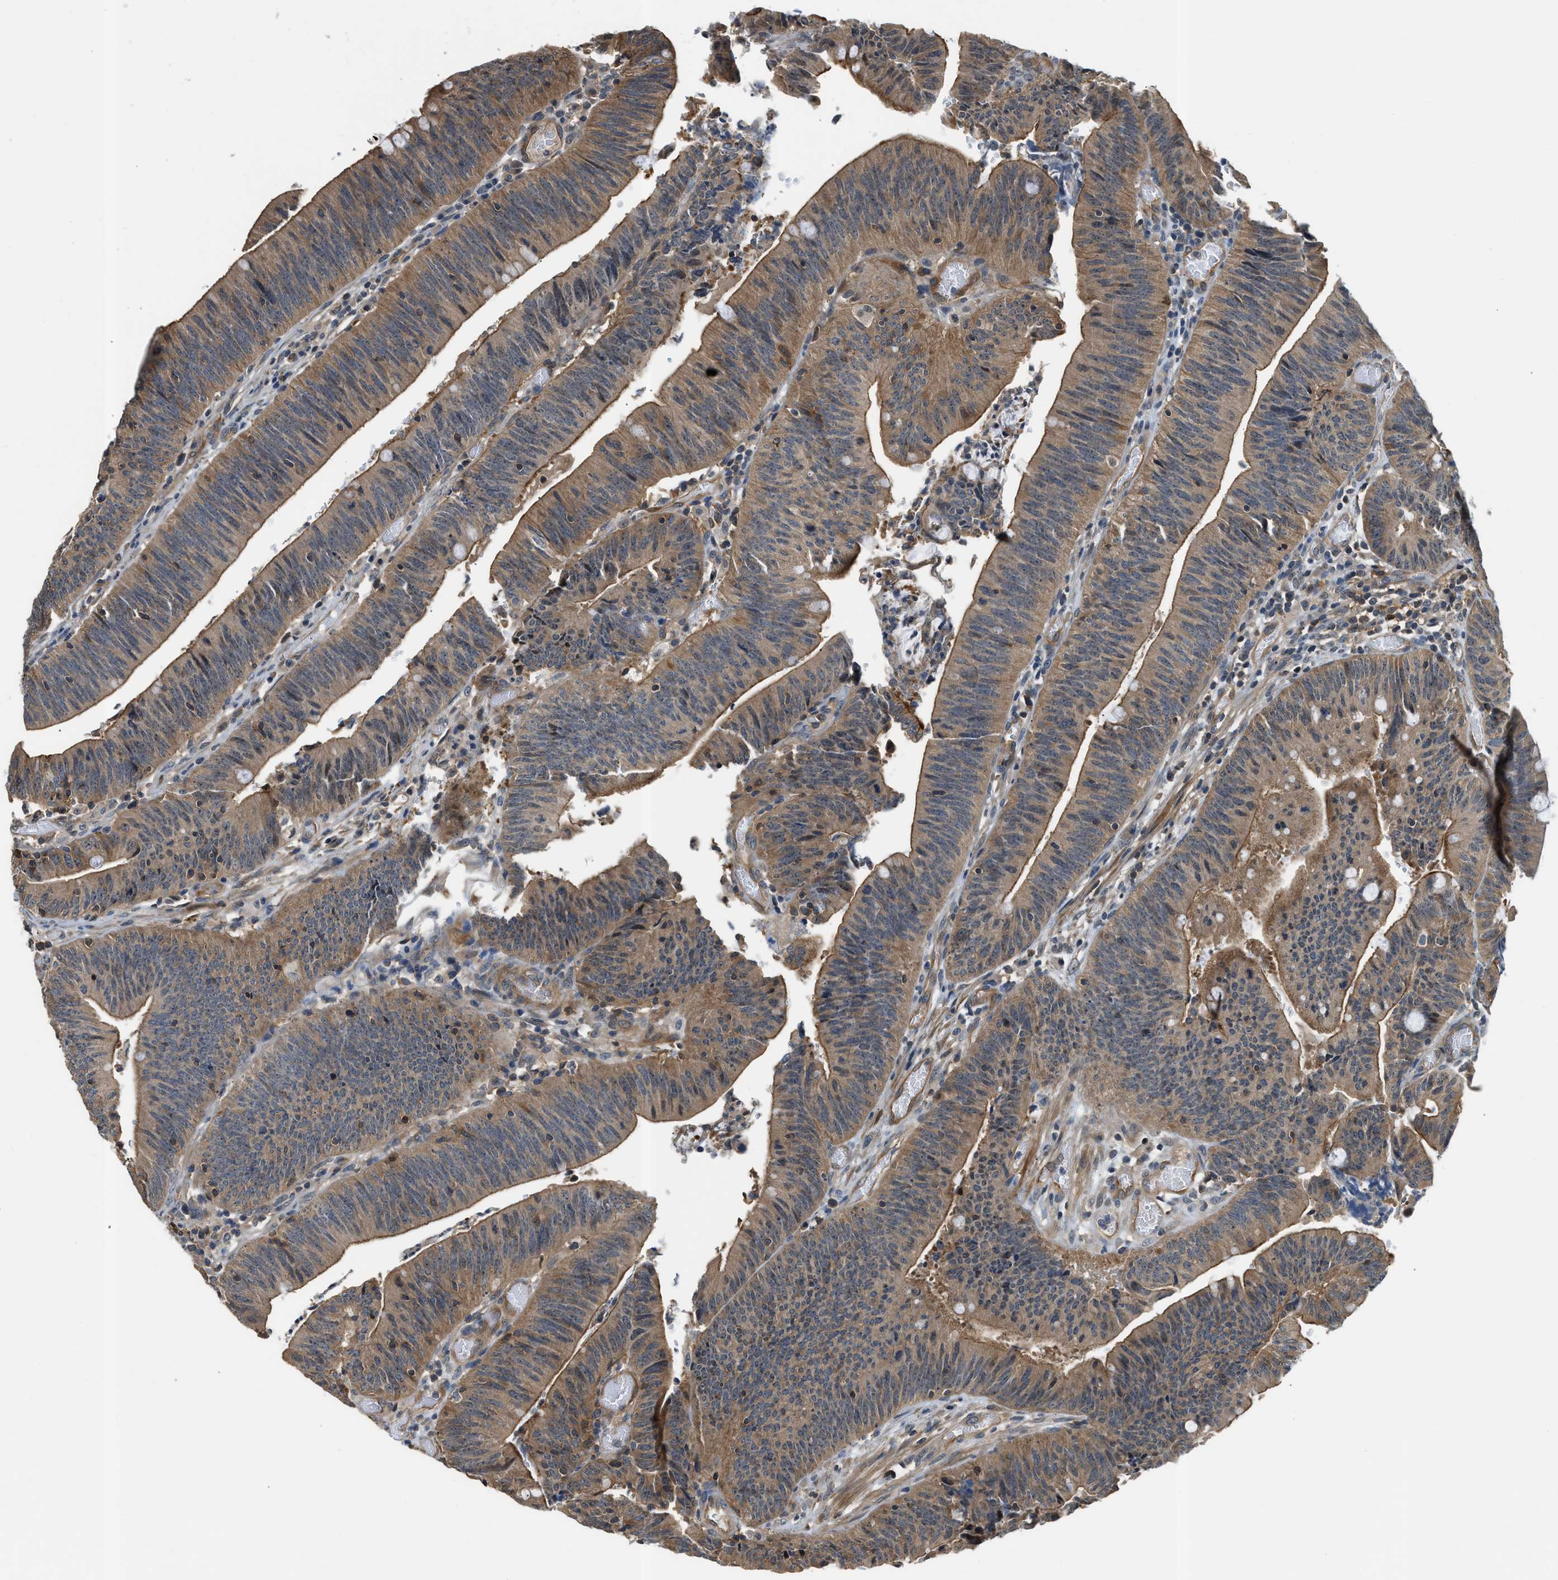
{"staining": {"intensity": "moderate", "quantity": ">75%", "location": "cytoplasmic/membranous"}, "tissue": "colorectal cancer", "cell_type": "Tumor cells", "image_type": "cancer", "snomed": [{"axis": "morphology", "description": "Normal tissue, NOS"}, {"axis": "morphology", "description": "Adenocarcinoma, NOS"}, {"axis": "topography", "description": "Rectum"}], "caption": "Protein expression analysis of human colorectal cancer (adenocarcinoma) reveals moderate cytoplasmic/membranous staining in about >75% of tumor cells.", "gene": "CBLB", "patient": {"sex": "female", "age": 66}}